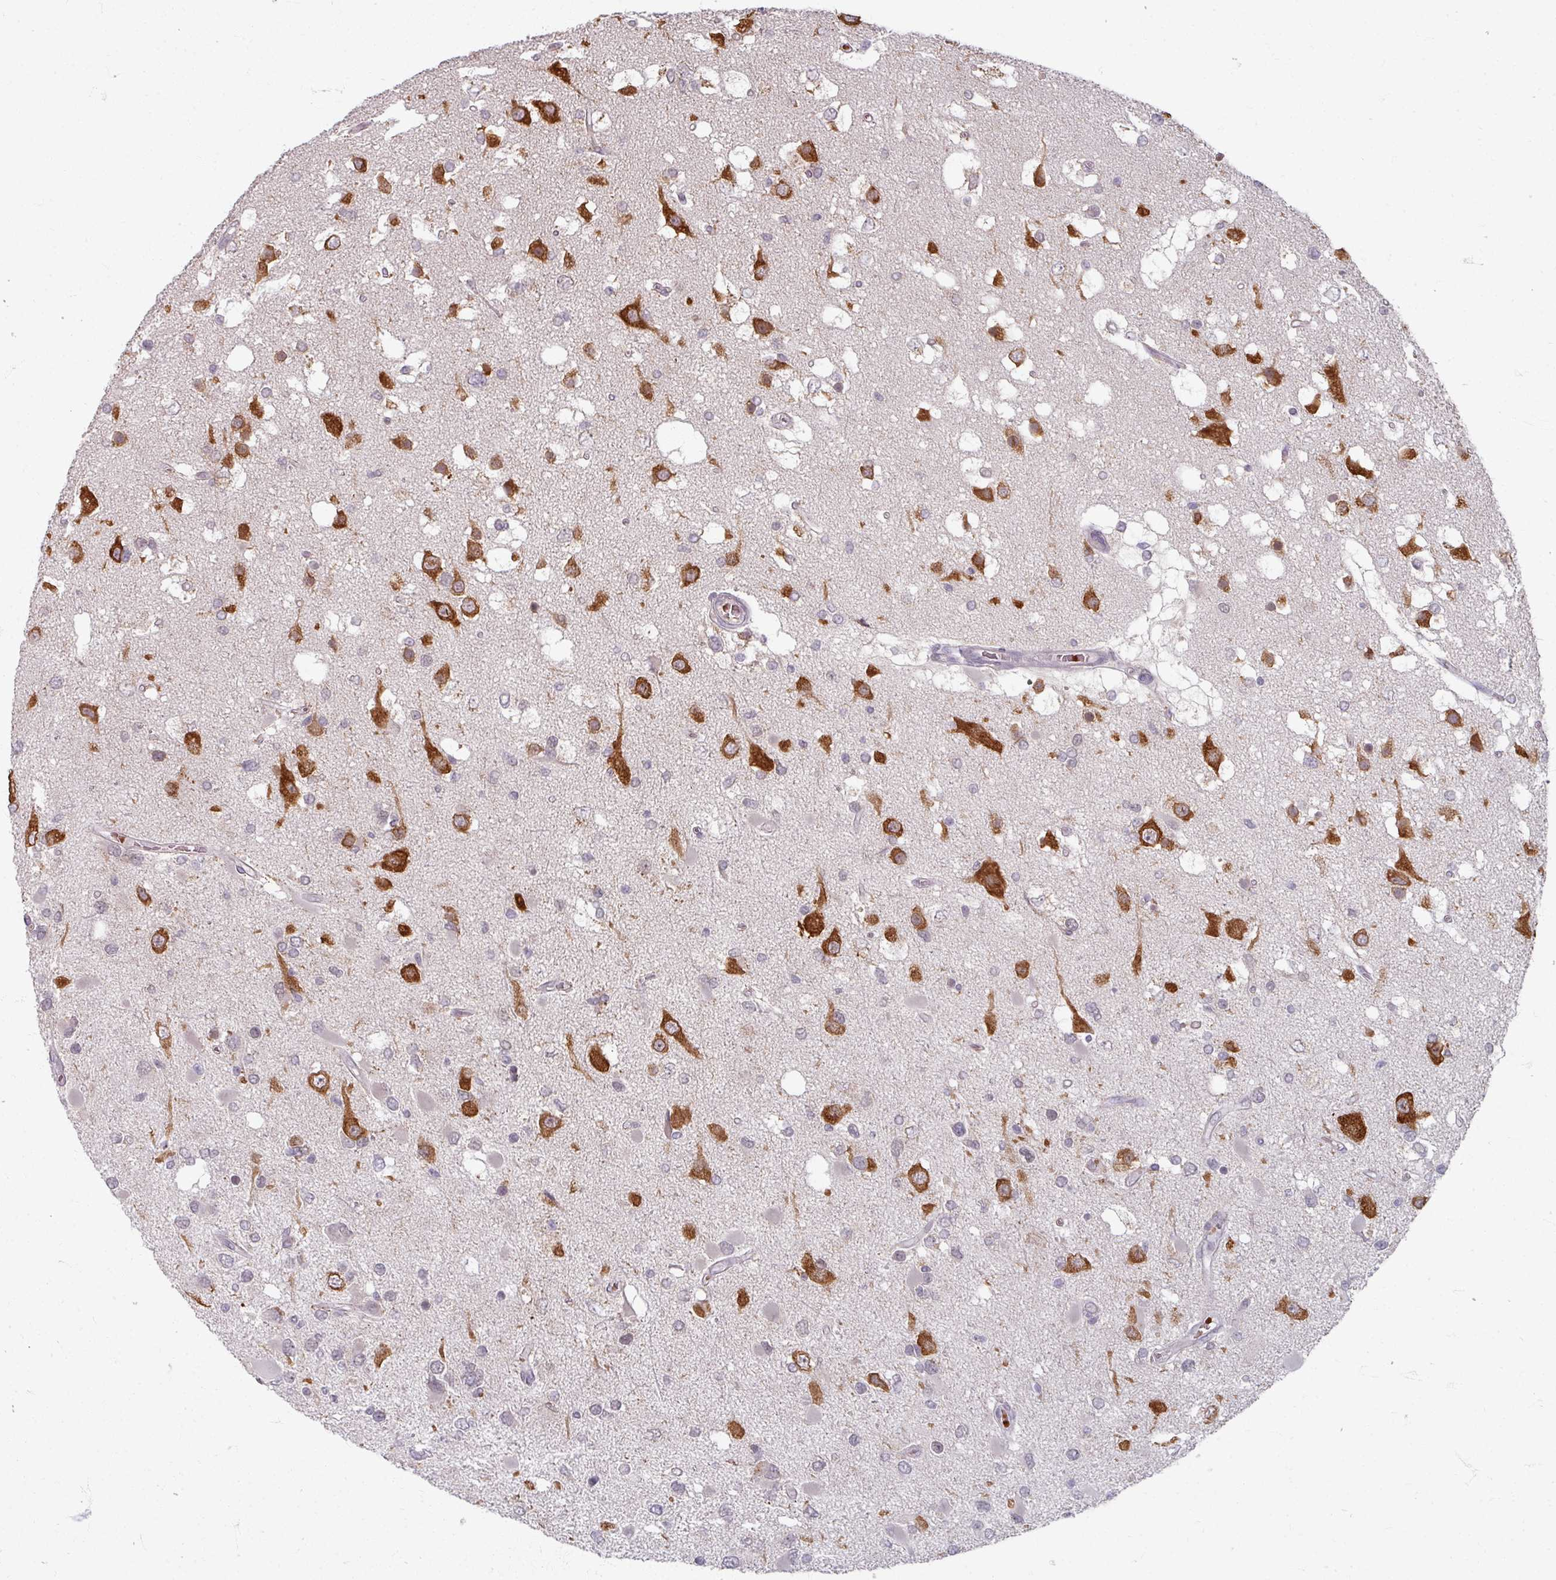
{"staining": {"intensity": "negative", "quantity": "none", "location": "none"}, "tissue": "glioma", "cell_type": "Tumor cells", "image_type": "cancer", "snomed": [{"axis": "morphology", "description": "Glioma, malignant, High grade"}, {"axis": "topography", "description": "Brain"}], "caption": "A high-resolution micrograph shows IHC staining of glioma, which shows no significant positivity in tumor cells.", "gene": "KMT5C", "patient": {"sex": "male", "age": 53}}